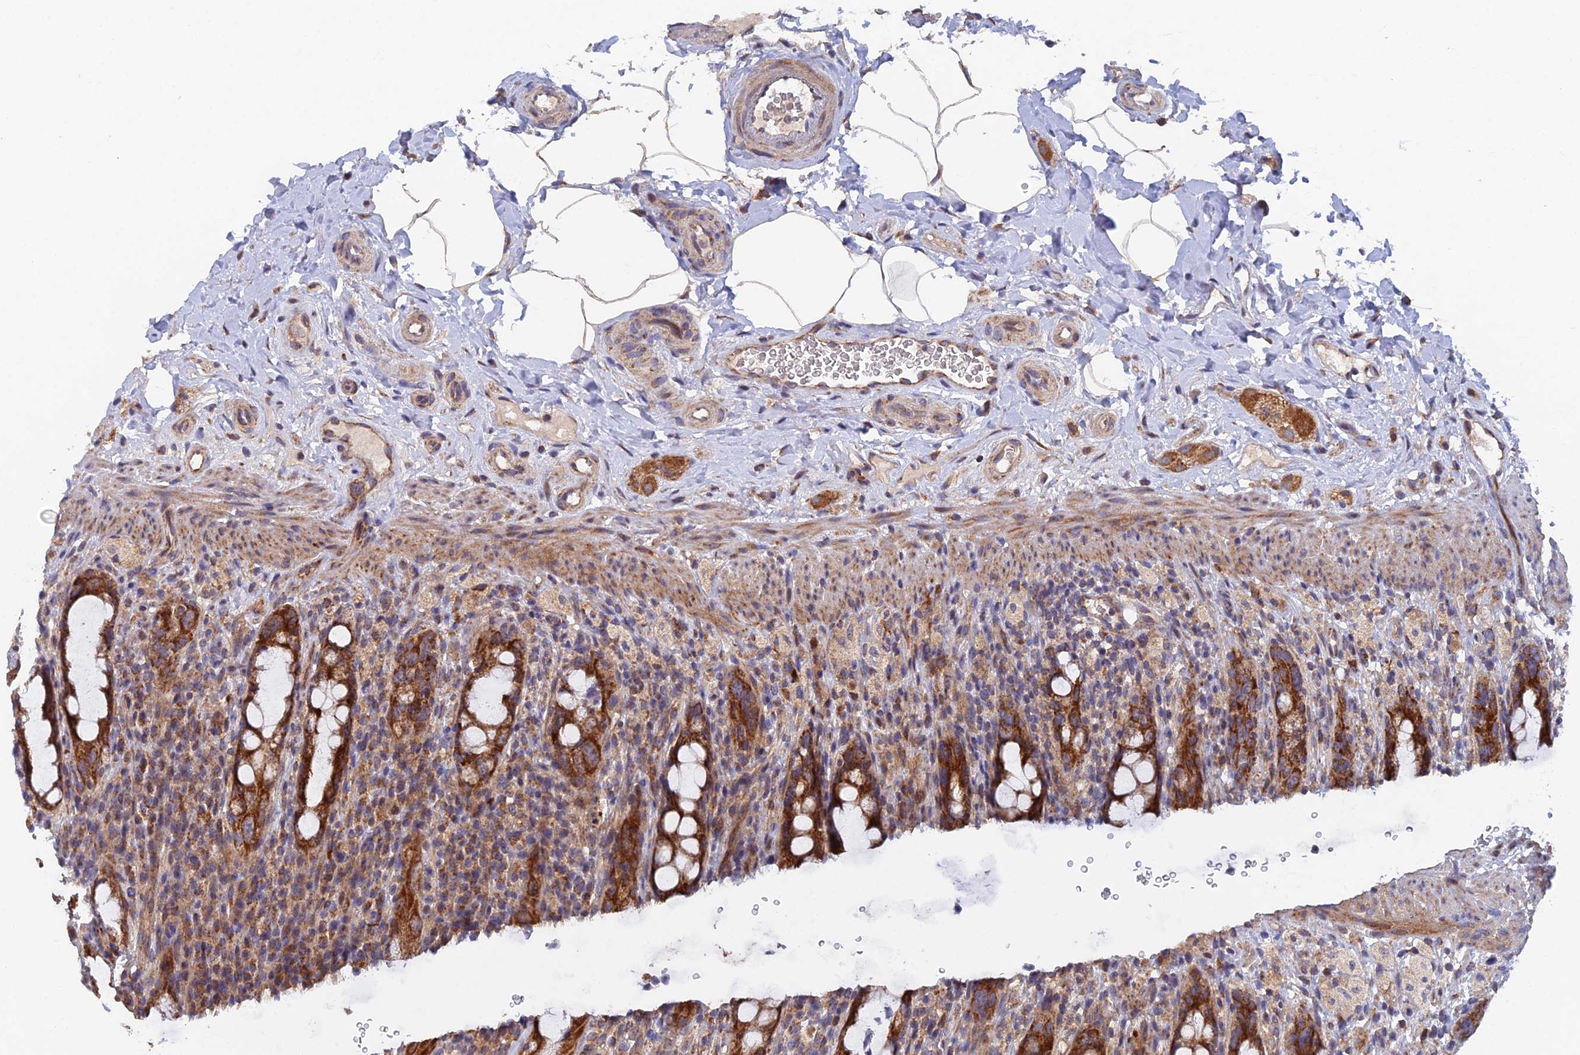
{"staining": {"intensity": "strong", "quantity": ">75%", "location": "cytoplasmic/membranous"}, "tissue": "rectum", "cell_type": "Glandular cells", "image_type": "normal", "snomed": [{"axis": "morphology", "description": "Normal tissue, NOS"}, {"axis": "topography", "description": "Rectum"}], "caption": "A micrograph of human rectum stained for a protein shows strong cytoplasmic/membranous brown staining in glandular cells.", "gene": "ECSIT", "patient": {"sex": "male", "age": 44}}